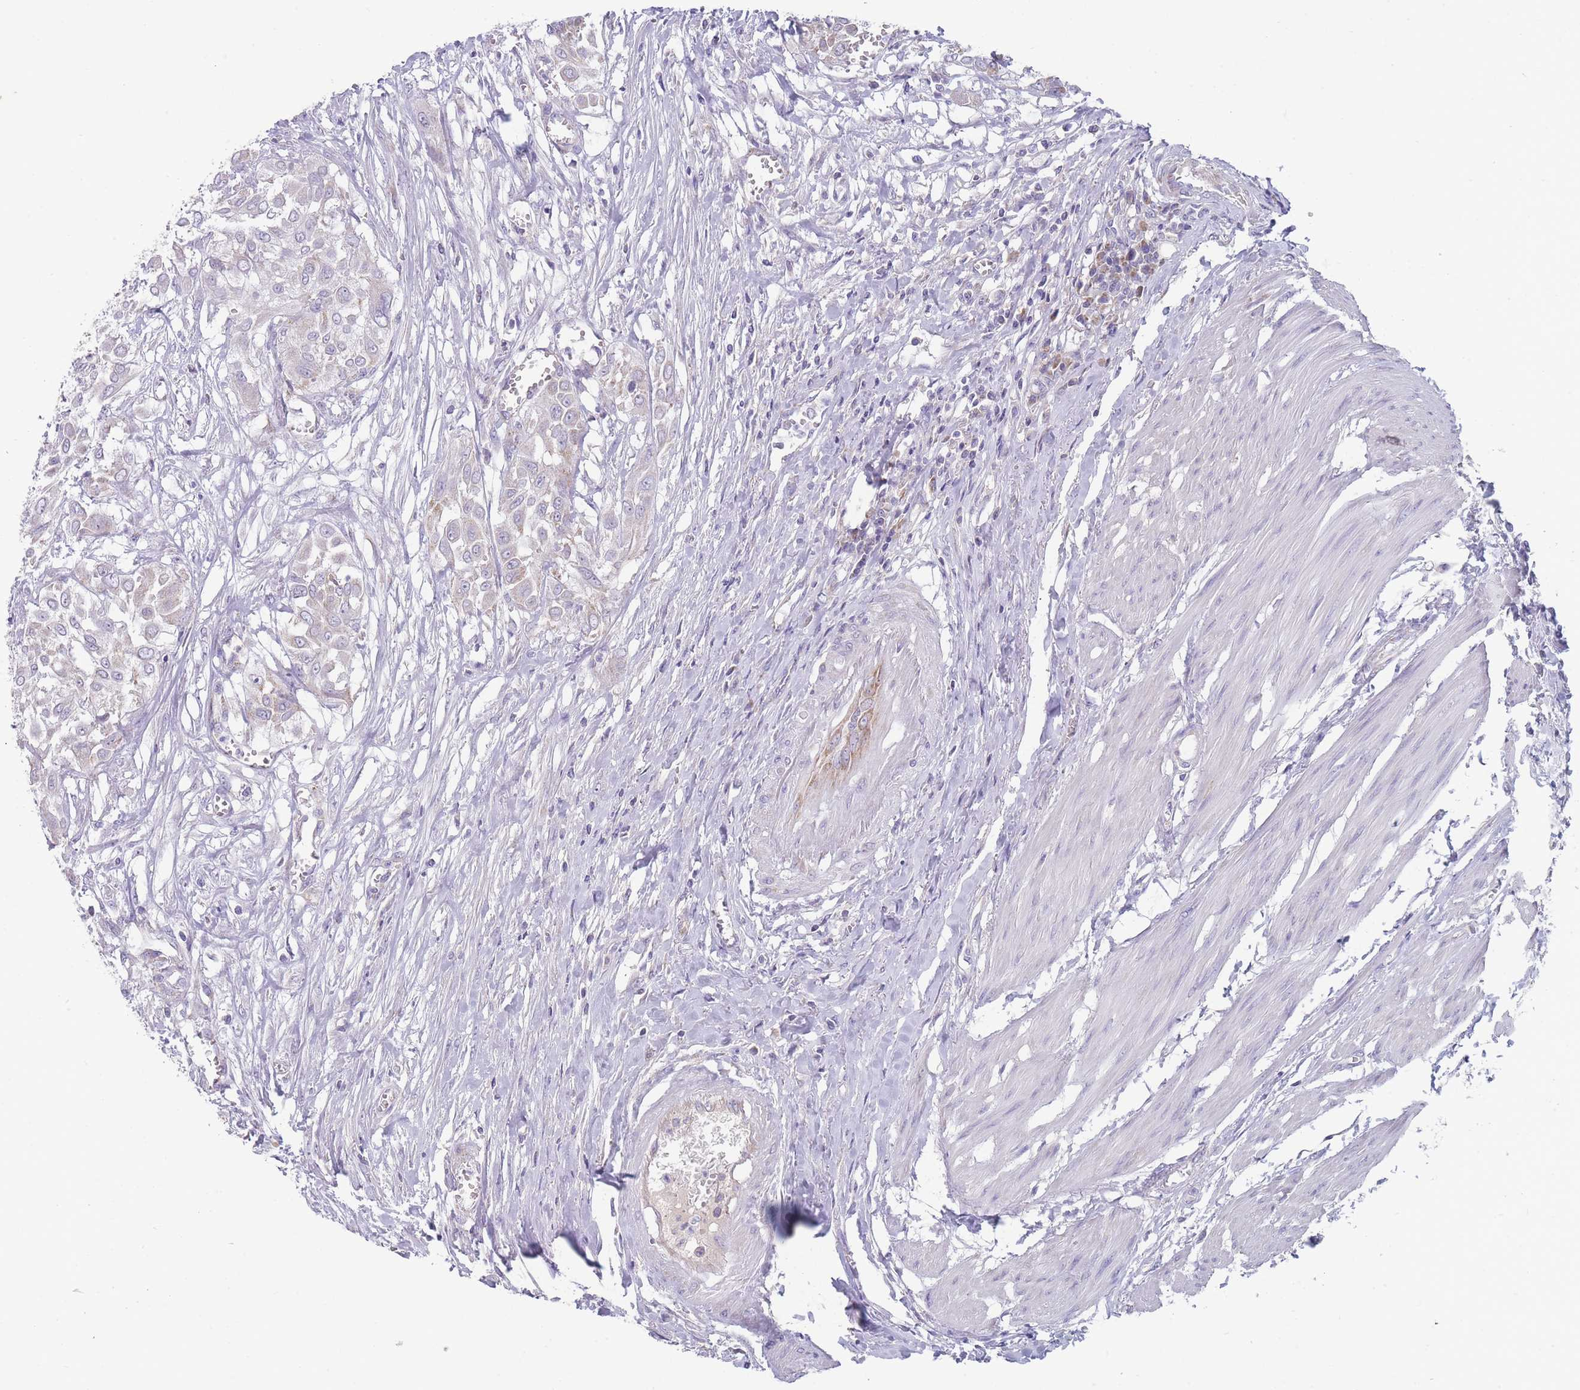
{"staining": {"intensity": "negative", "quantity": "none", "location": "none"}, "tissue": "urothelial cancer", "cell_type": "Tumor cells", "image_type": "cancer", "snomed": [{"axis": "morphology", "description": "Urothelial carcinoma, High grade"}, {"axis": "topography", "description": "Urinary bladder"}], "caption": "Human high-grade urothelial carcinoma stained for a protein using immunohistochemistry (IHC) shows no positivity in tumor cells.", "gene": "MRPS14", "patient": {"sex": "male", "age": 57}}